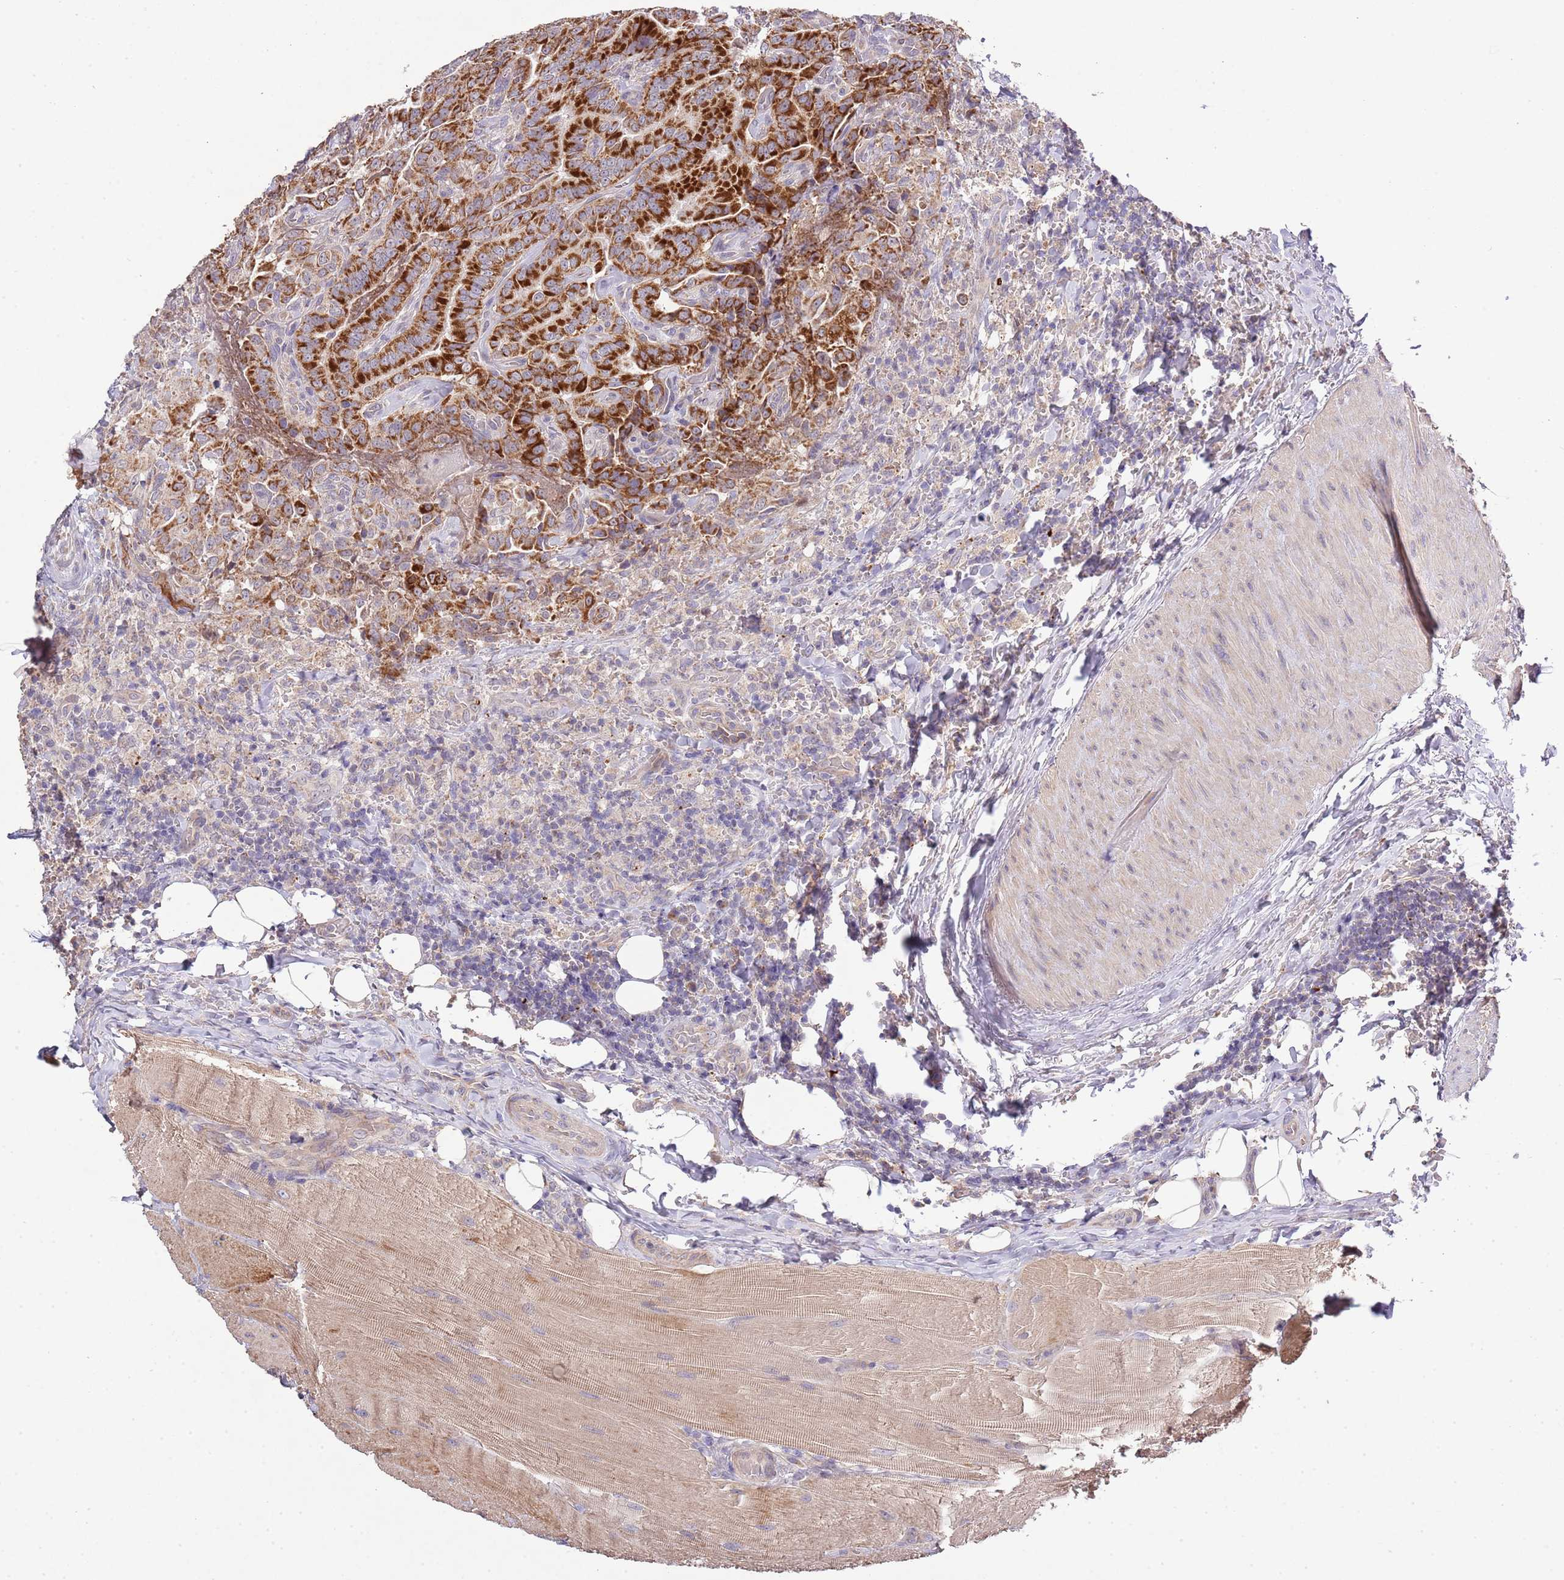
{"staining": {"intensity": "strong", "quantity": ">75%", "location": "cytoplasmic/membranous"}, "tissue": "thyroid cancer", "cell_type": "Tumor cells", "image_type": "cancer", "snomed": [{"axis": "morphology", "description": "Papillary adenocarcinoma, NOS"}, {"axis": "topography", "description": "Thyroid gland"}], "caption": "About >75% of tumor cells in thyroid cancer (papillary adenocarcinoma) reveal strong cytoplasmic/membranous protein staining as visualized by brown immunohistochemical staining.", "gene": "IVD", "patient": {"sex": "male", "age": 61}}